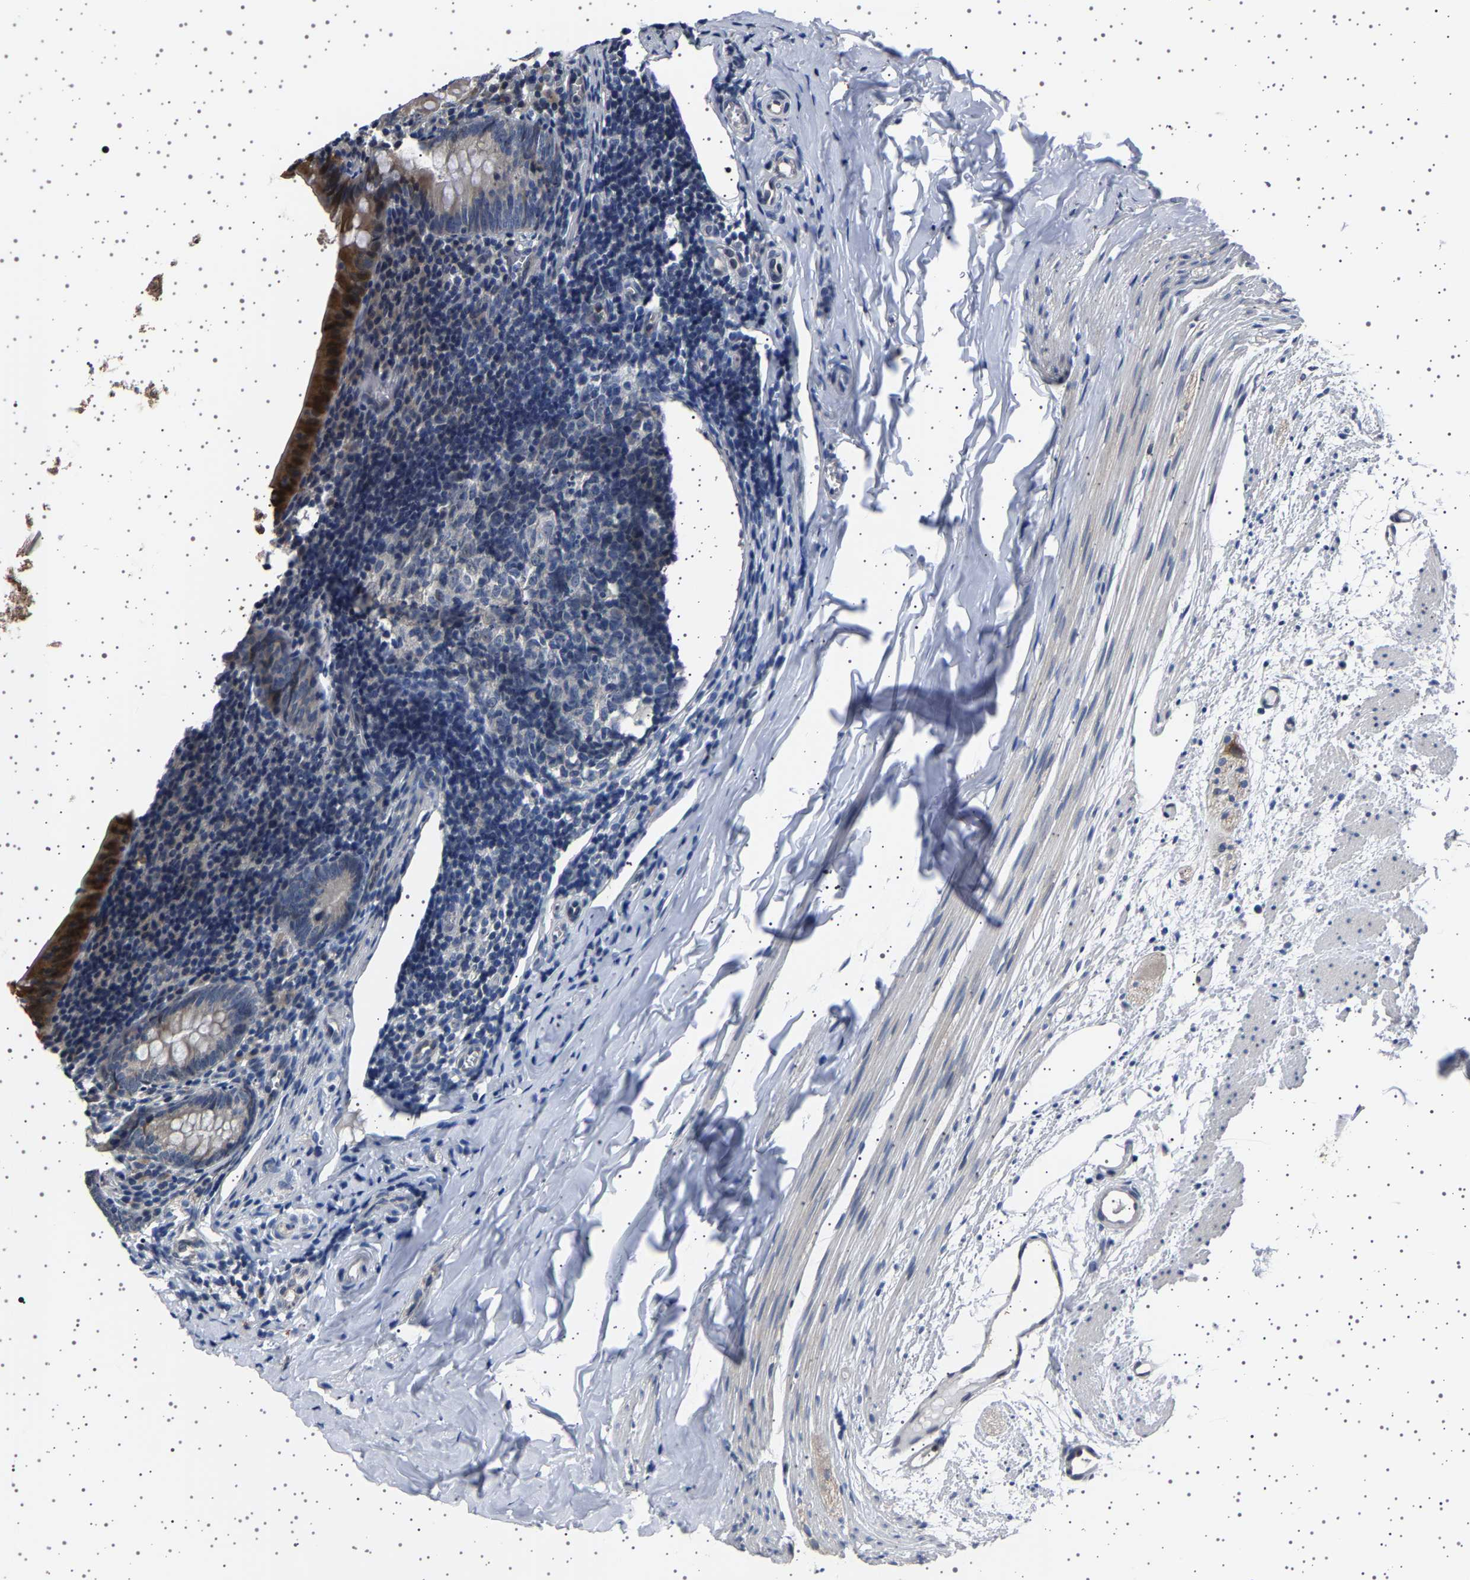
{"staining": {"intensity": "moderate", "quantity": "<25%", "location": "cytoplasmic/membranous,nuclear"}, "tissue": "appendix", "cell_type": "Glandular cells", "image_type": "normal", "snomed": [{"axis": "morphology", "description": "Normal tissue, NOS"}, {"axis": "topography", "description": "Appendix"}], "caption": "Appendix stained for a protein reveals moderate cytoplasmic/membranous,nuclear positivity in glandular cells. (Stains: DAB in brown, nuclei in blue, Microscopy: brightfield microscopy at high magnification).", "gene": "IL10RB", "patient": {"sex": "female", "age": 10}}